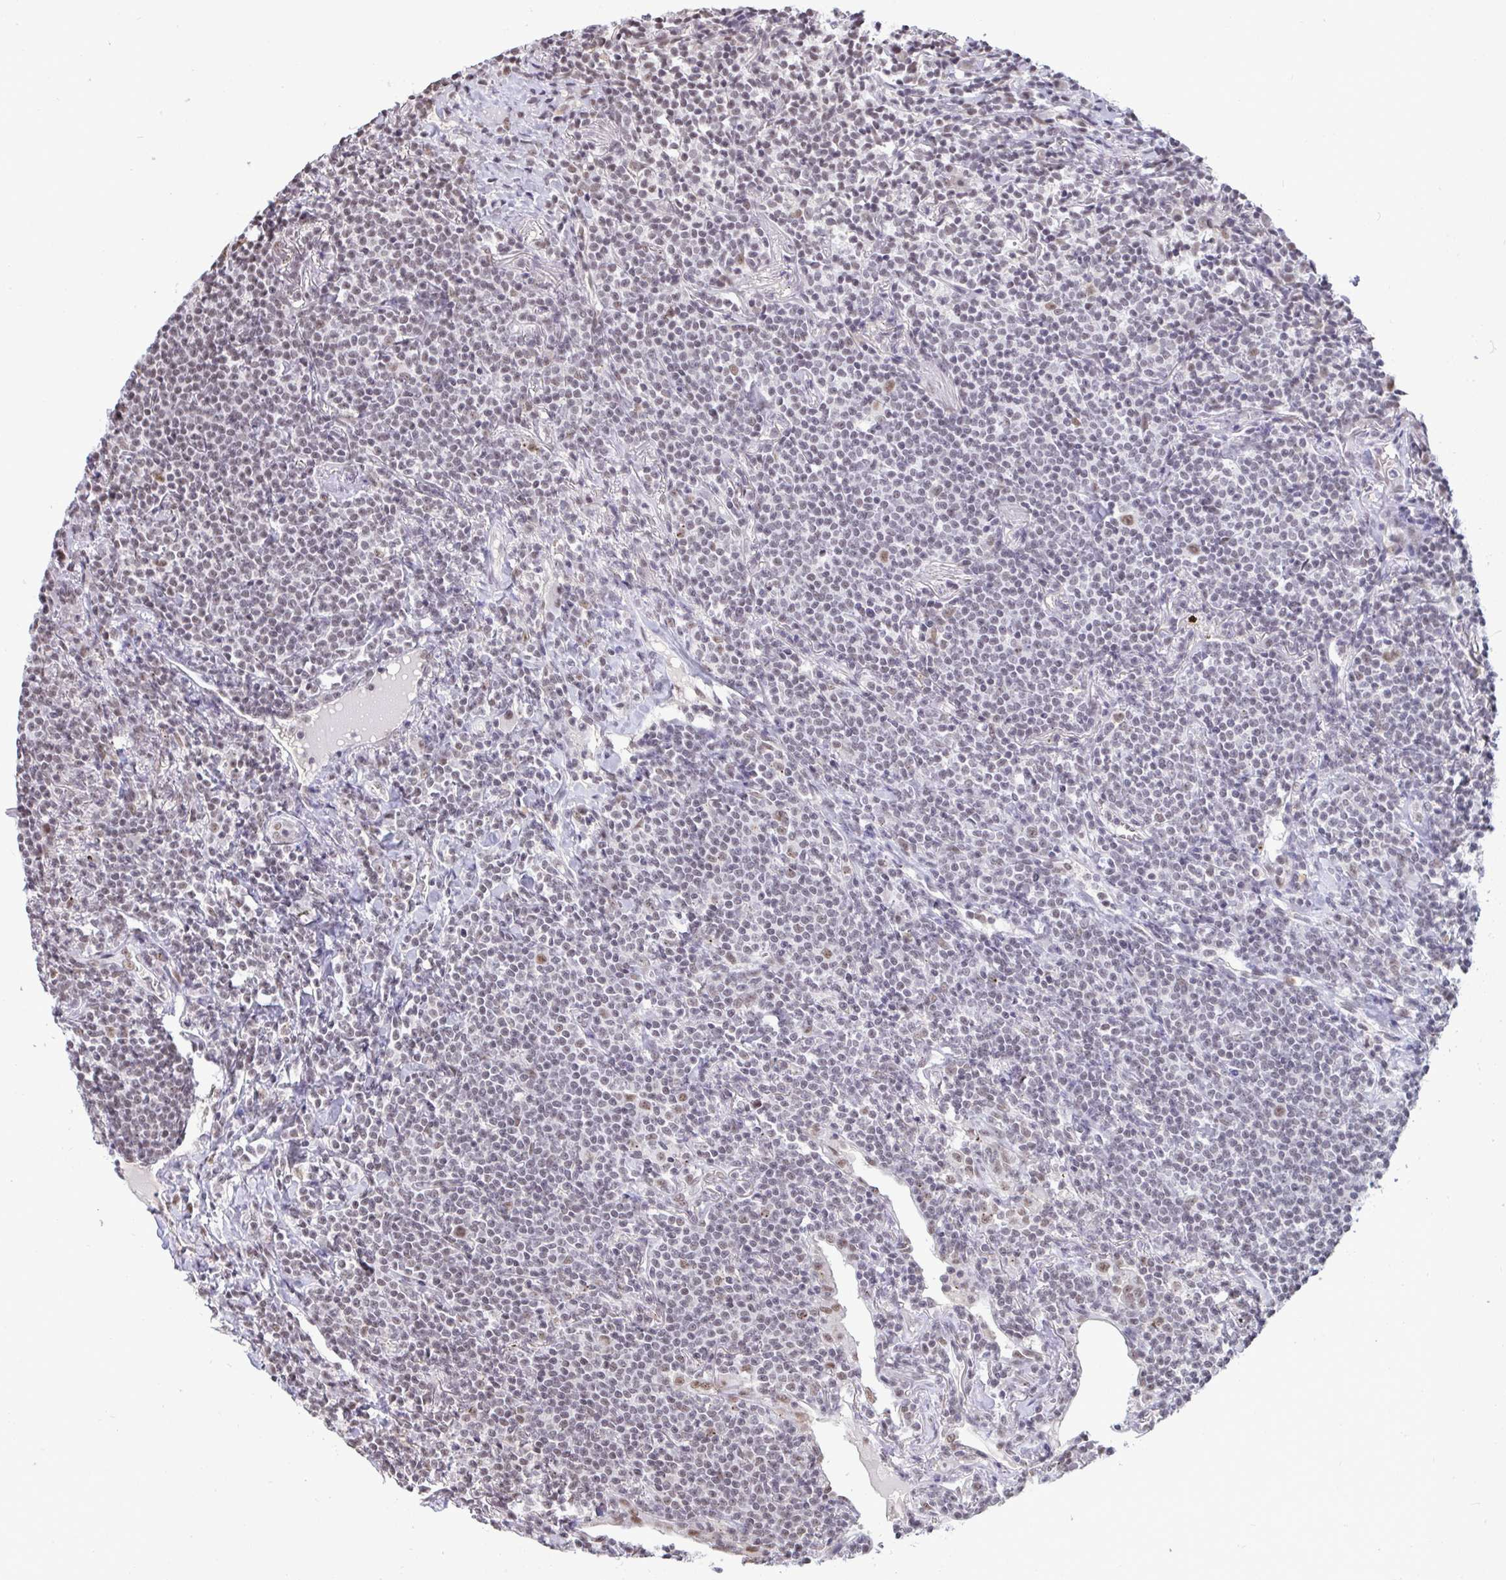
{"staining": {"intensity": "negative", "quantity": "none", "location": "none"}, "tissue": "lymphoma", "cell_type": "Tumor cells", "image_type": "cancer", "snomed": [{"axis": "morphology", "description": "Malignant lymphoma, non-Hodgkin's type, Low grade"}, {"axis": "topography", "description": "Lung"}], "caption": "This image is of lymphoma stained with immunohistochemistry (IHC) to label a protein in brown with the nuclei are counter-stained blue. There is no staining in tumor cells.", "gene": "PUF60", "patient": {"sex": "female", "age": 71}}